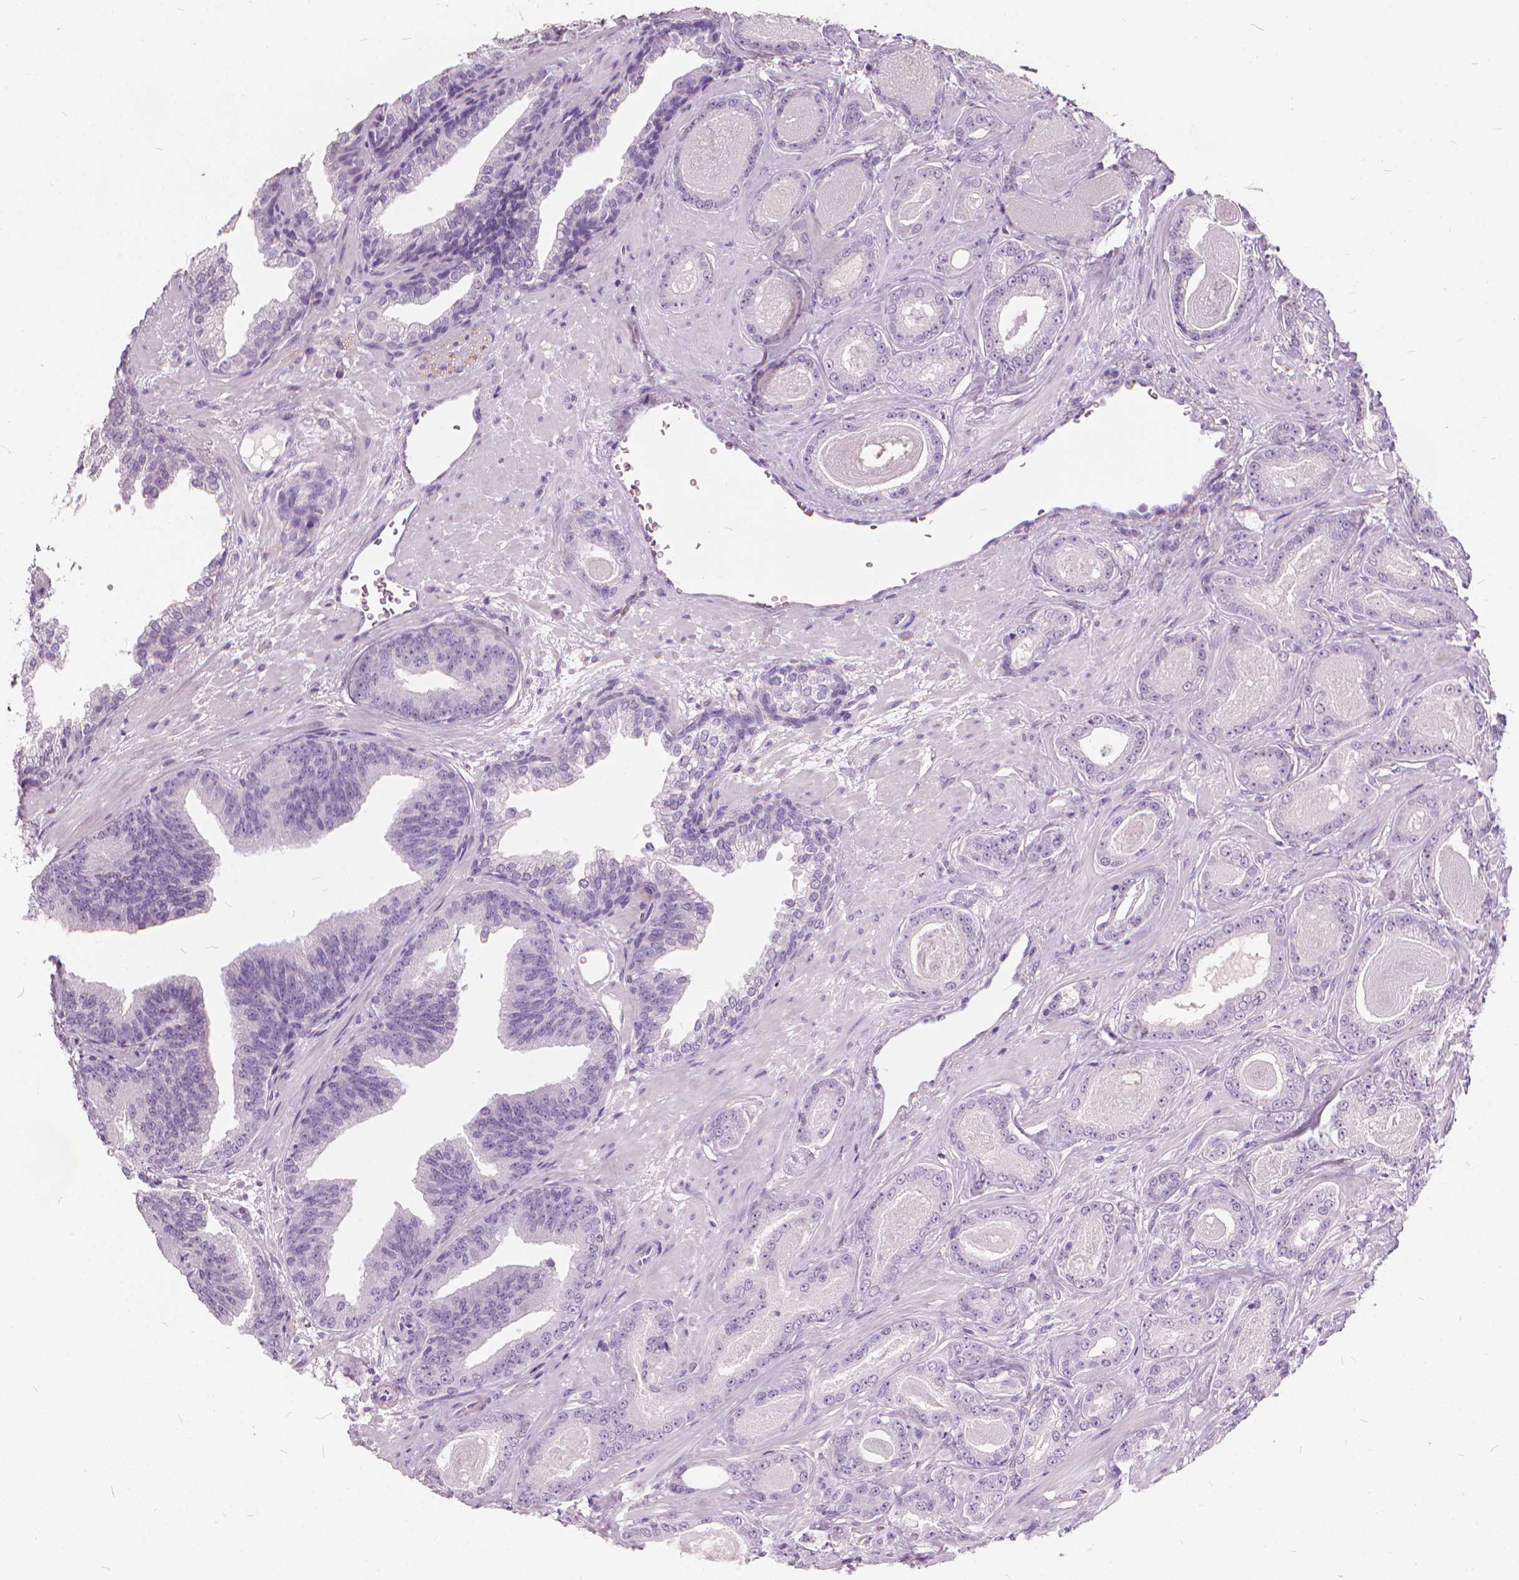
{"staining": {"intensity": "negative", "quantity": "none", "location": "none"}, "tissue": "prostate cancer", "cell_type": "Tumor cells", "image_type": "cancer", "snomed": [{"axis": "morphology", "description": "Adenocarcinoma, Low grade"}, {"axis": "topography", "description": "Prostate"}], "caption": "A photomicrograph of human low-grade adenocarcinoma (prostate) is negative for staining in tumor cells. (DAB IHC, high magnification).", "gene": "DNM1", "patient": {"sex": "male", "age": 61}}